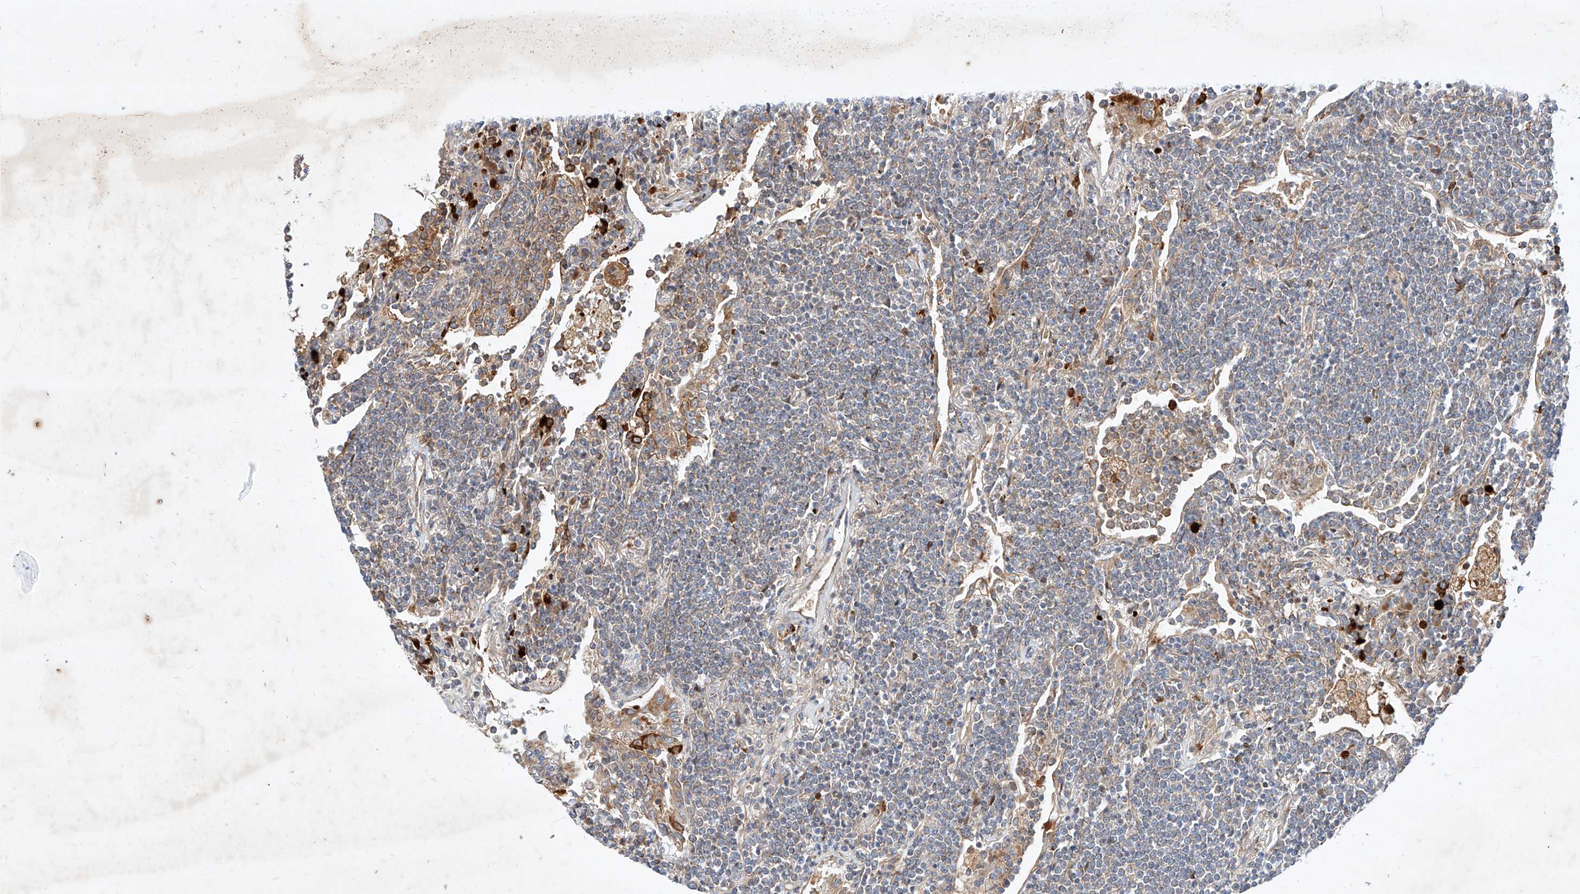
{"staining": {"intensity": "weak", "quantity": "<25%", "location": "cytoplasmic/membranous"}, "tissue": "lymphoma", "cell_type": "Tumor cells", "image_type": "cancer", "snomed": [{"axis": "morphology", "description": "Malignant lymphoma, non-Hodgkin's type, Low grade"}, {"axis": "topography", "description": "Lung"}], "caption": "The image demonstrates no significant expression in tumor cells of malignant lymphoma, non-Hodgkin's type (low-grade). The staining was performed using DAB to visualize the protein expression in brown, while the nuclei were stained in blue with hematoxylin (Magnification: 20x).", "gene": "OSGEPL1", "patient": {"sex": "female", "age": 71}}